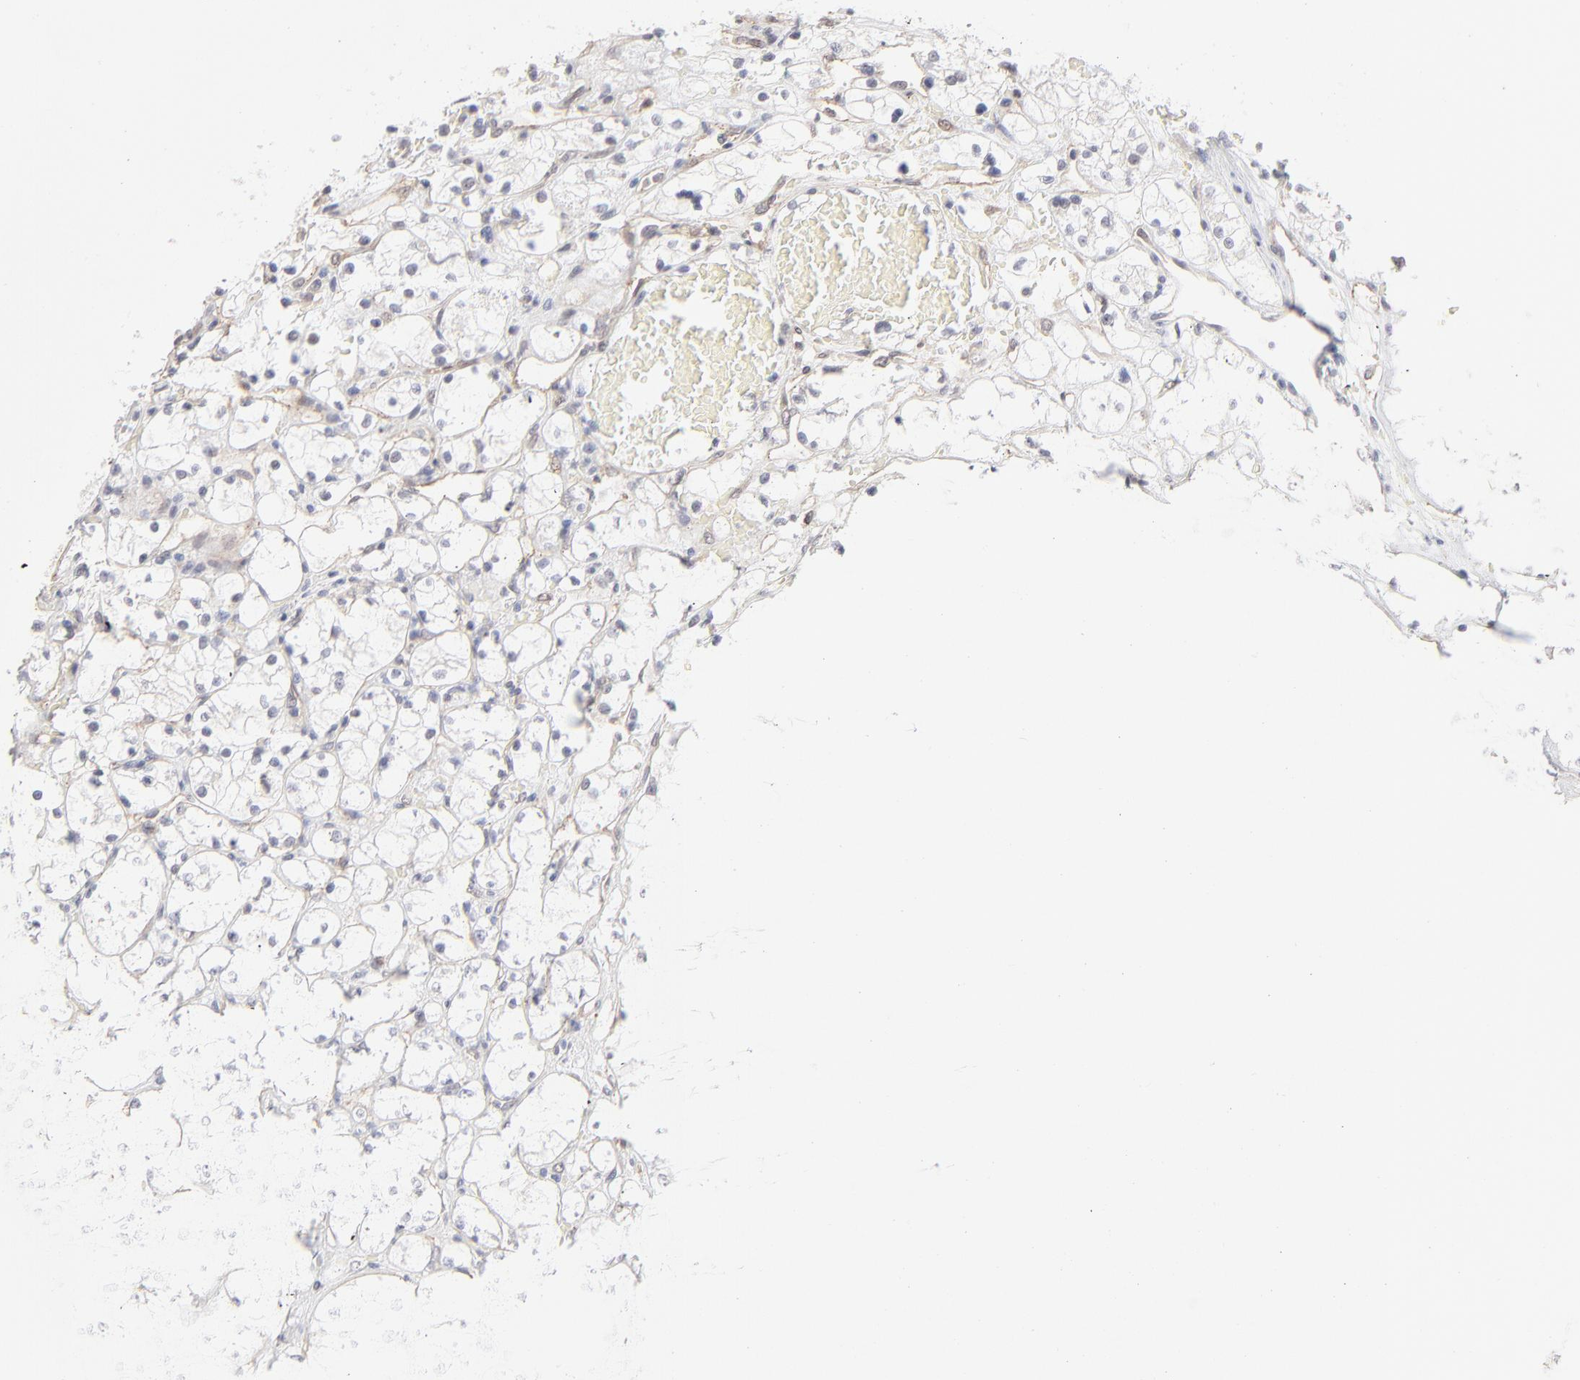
{"staining": {"intensity": "negative", "quantity": "none", "location": "none"}, "tissue": "renal cancer", "cell_type": "Tumor cells", "image_type": "cancer", "snomed": [{"axis": "morphology", "description": "Adenocarcinoma, NOS"}, {"axis": "topography", "description": "Kidney"}], "caption": "IHC image of neoplastic tissue: human renal adenocarcinoma stained with DAB (3,3'-diaminobenzidine) demonstrates no significant protein staining in tumor cells.", "gene": "RBM3", "patient": {"sex": "female", "age": 60}}